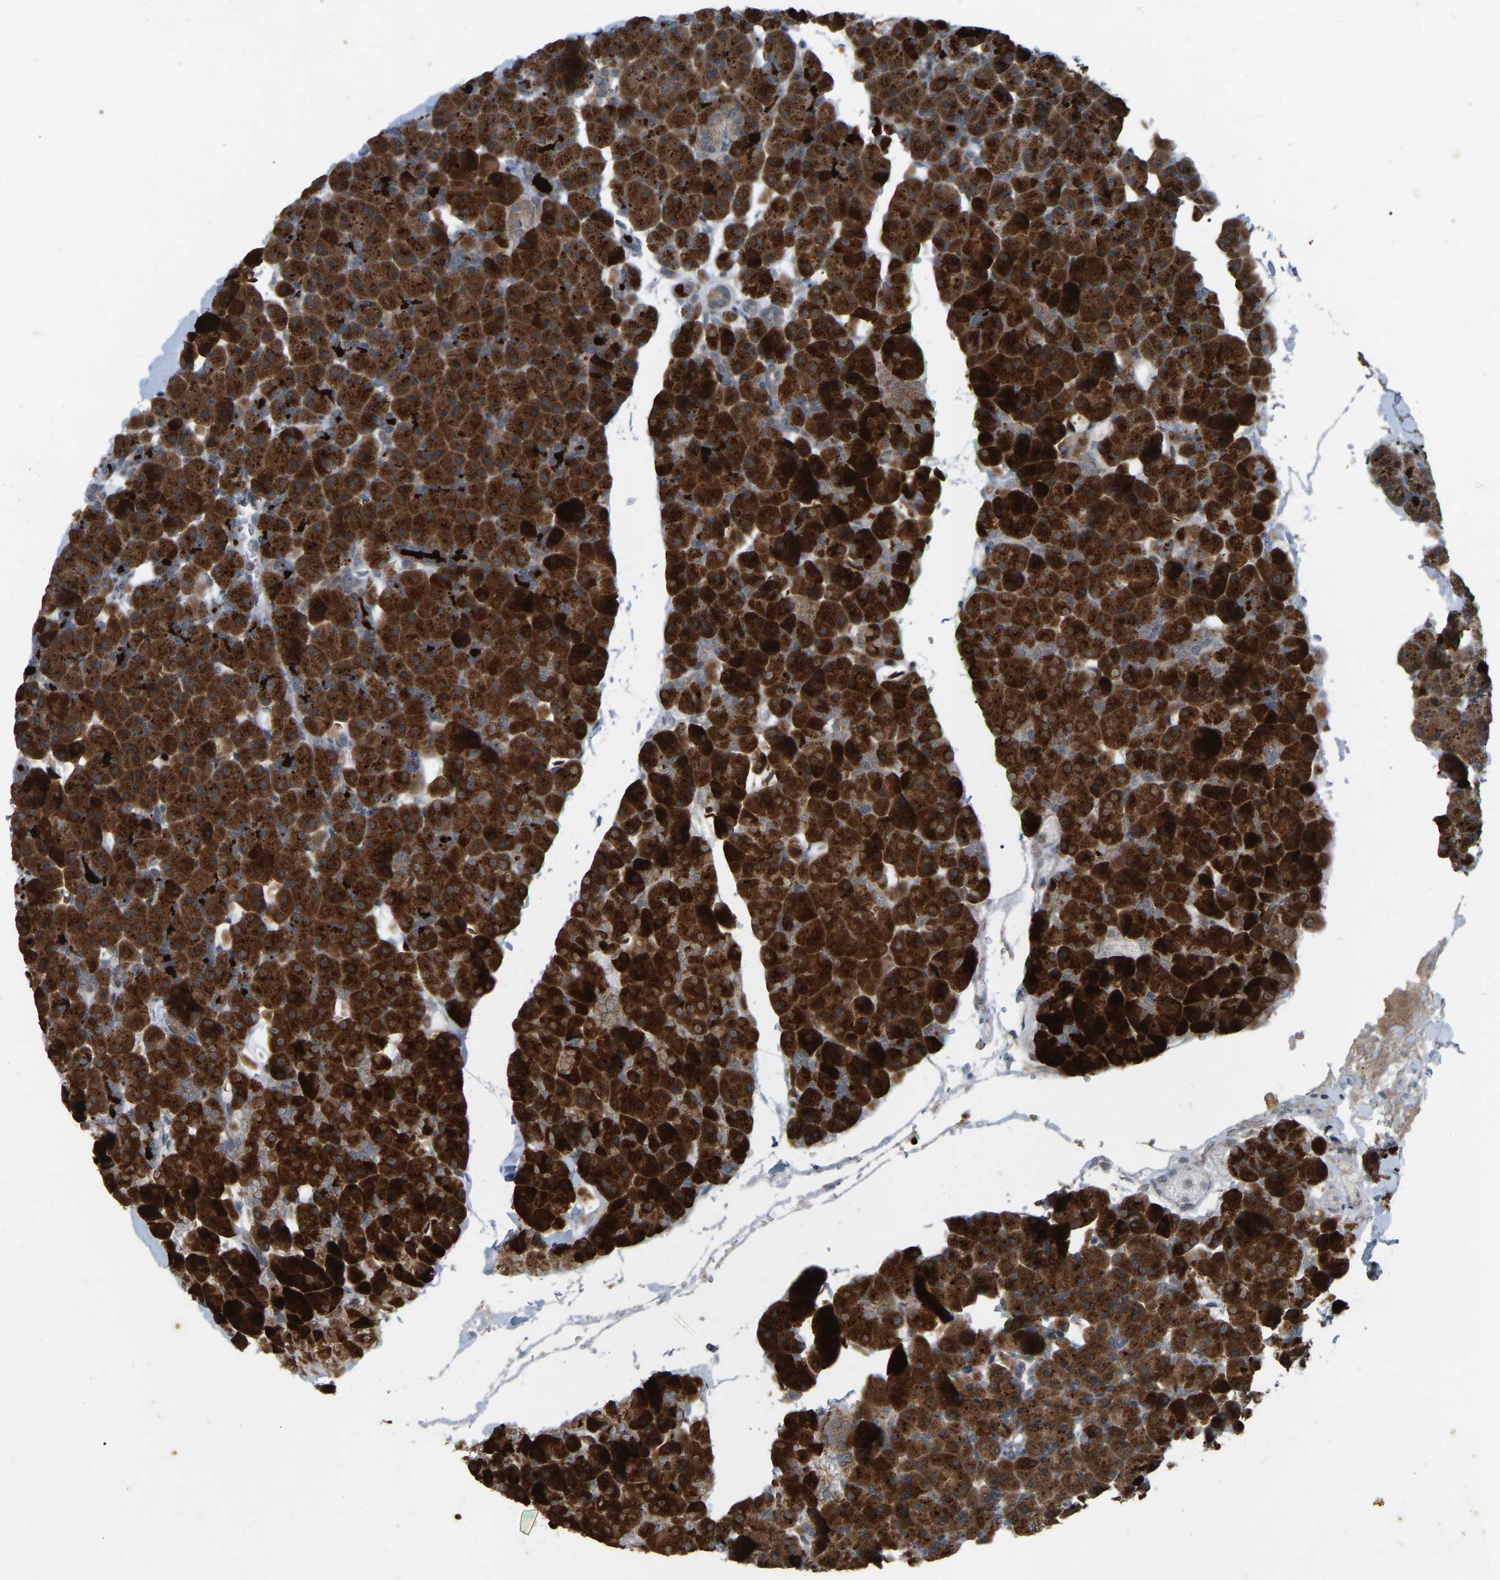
{"staining": {"intensity": "strong", "quantity": ">75%", "location": "cytoplasmic/membranous"}, "tissue": "pancreas", "cell_type": "Exocrine glandular cells", "image_type": "normal", "snomed": [{"axis": "morphology", "description": "Normal tissue, NOS"}, {"axis": "topography", "description": "Pancreas"}], "caption": "Pancreas stained for a protein demonstrates strong cytoplasmic/membranous positivity in exocrine glandular cells. (DAB (3,3'-diaminobenzidine) IHC, brown staining for protein, blue staining for nuclei).", "gene": "ENSG00000283765", "patient": {"sex": "male", "age": 35}}